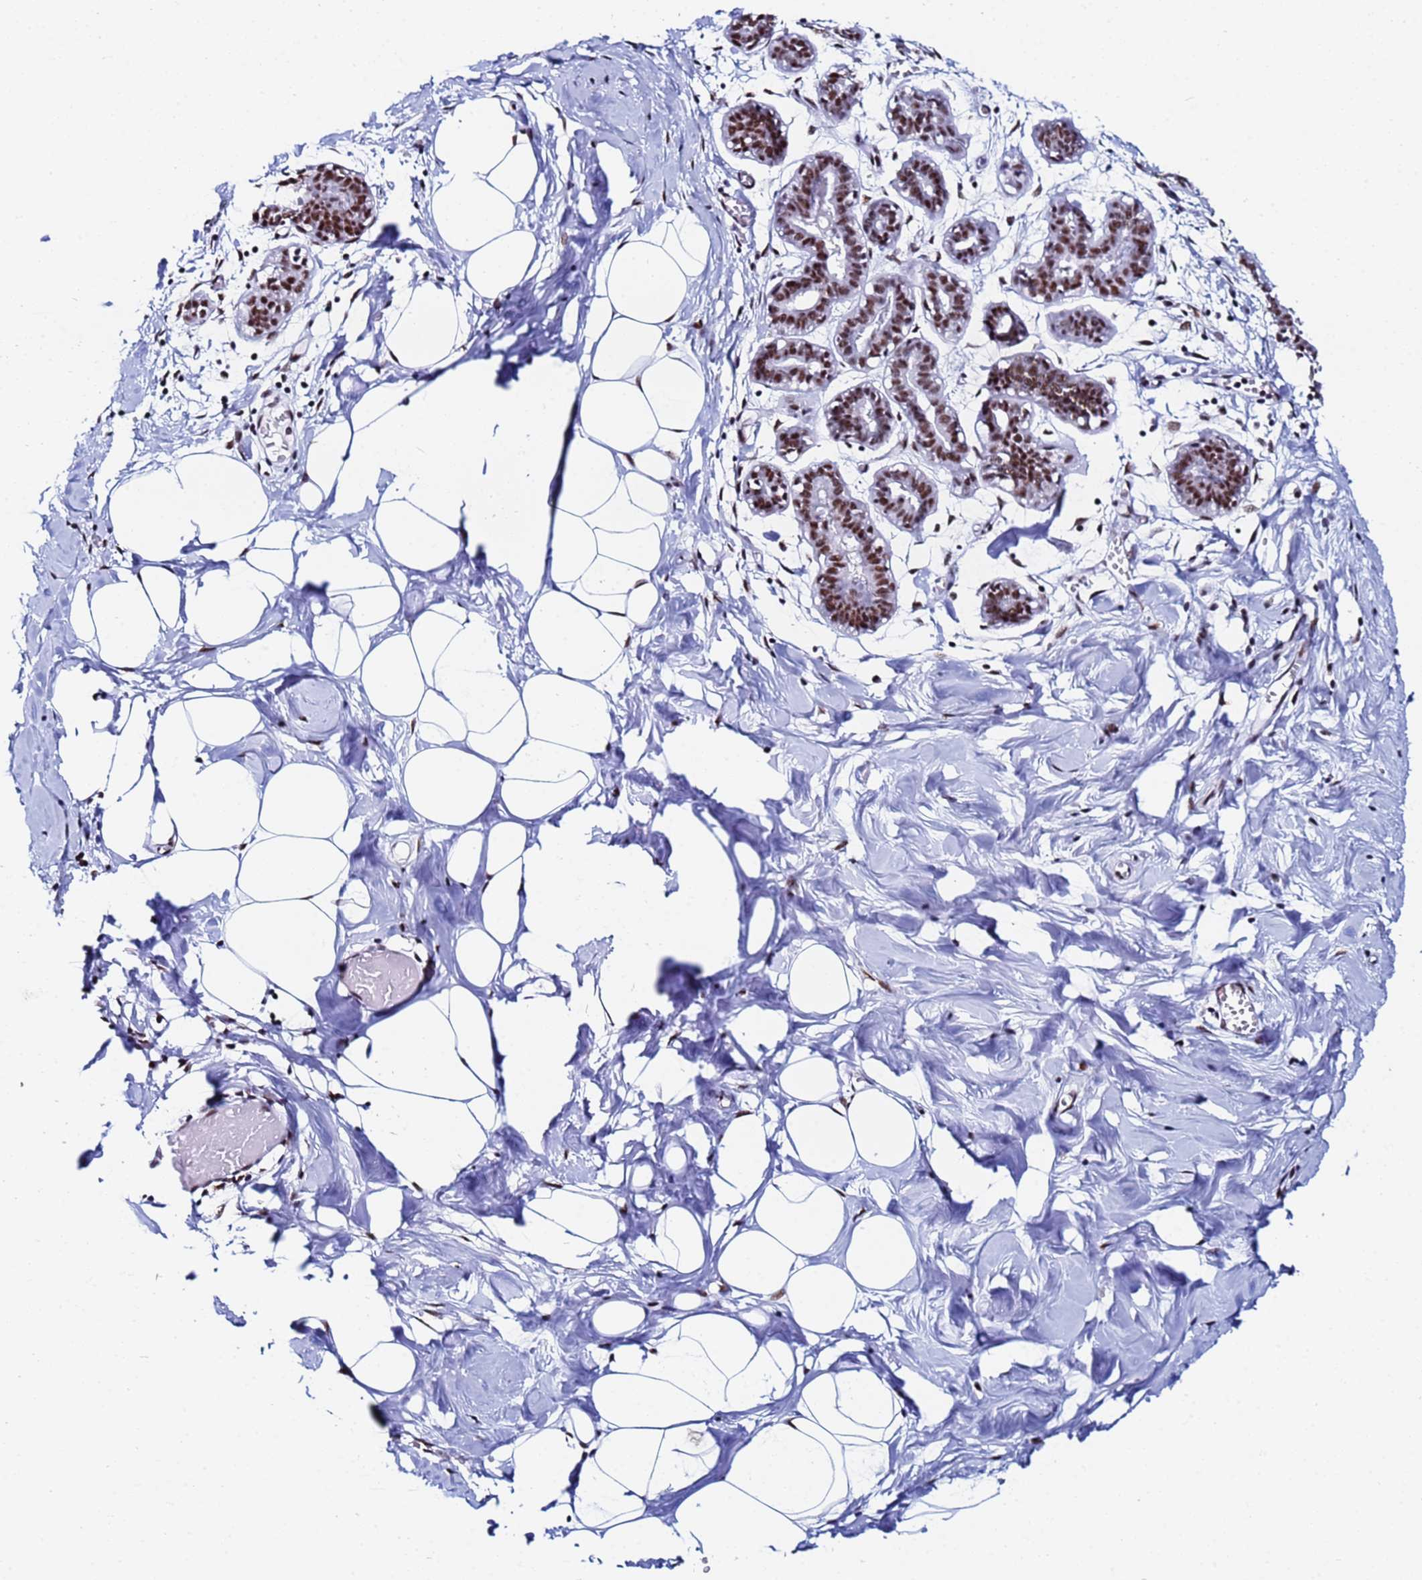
{"staining": {"intensity": "moderate", "quantity": ">75%", "location": "nuclear"}, "tissue": "breast", "cell_type": "Adipocytes", "image_type": "normal", "snomed": [{"axis": "morphology", "description": "Normal tissue, NOS"}, {"axis": "topography", "description": "Breast"}], "caption": "The histopathology image reveals immunohistochemical staining of benign breast. There is moderate nuclear expression is identified in approximately >75% of adipocytes. The protein of interest is stained brown, and the nuclei are stained in blue (DAB (3,3'-diaminobenzidine) IHC with brightfield microscopy, high magnification).", "gene": "SNRPA1", "patient": {"sex": "female", "age": 27}}